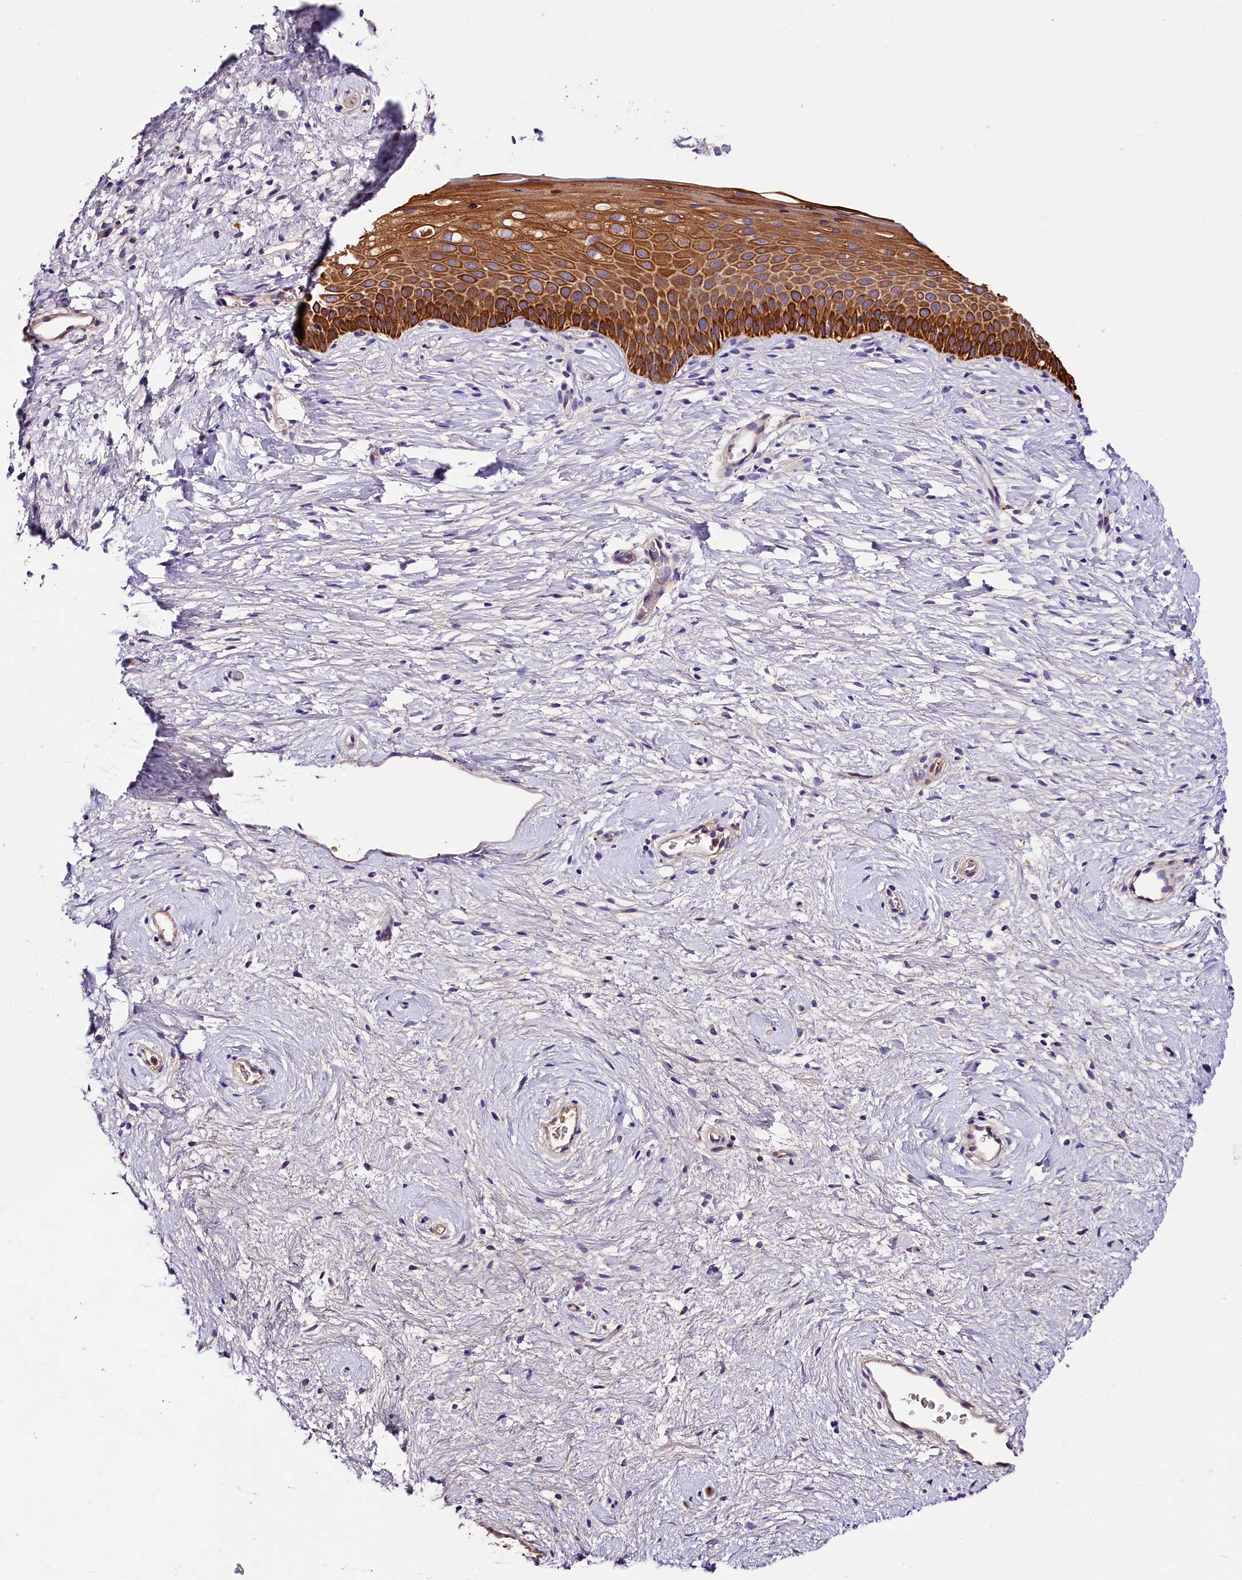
{"staining": {"intensity": "weak", "quantity": "<25%", "location": "cytoplasmic/membranous"}, "tissue": "cervix", "cell_type": "Glandular cells", "image_type": "normal", "snomed": [{"axis": "morphology", "description": "Normal tissue, NOS"}, {"axis": "topography", "description": "Cervix"}], "caption": "DAB (3,3'-diaminobenzidine) immunohistochemical staining of benign cervix exhibits no significant expression in glandular cells. (DAB (3,3'-diaminobenzidine) immunohistochemistry visualized using brightfield microscopy, high magnification).", "gene": "ARMC6", "patient": {"sex": "female", "age": 57}}